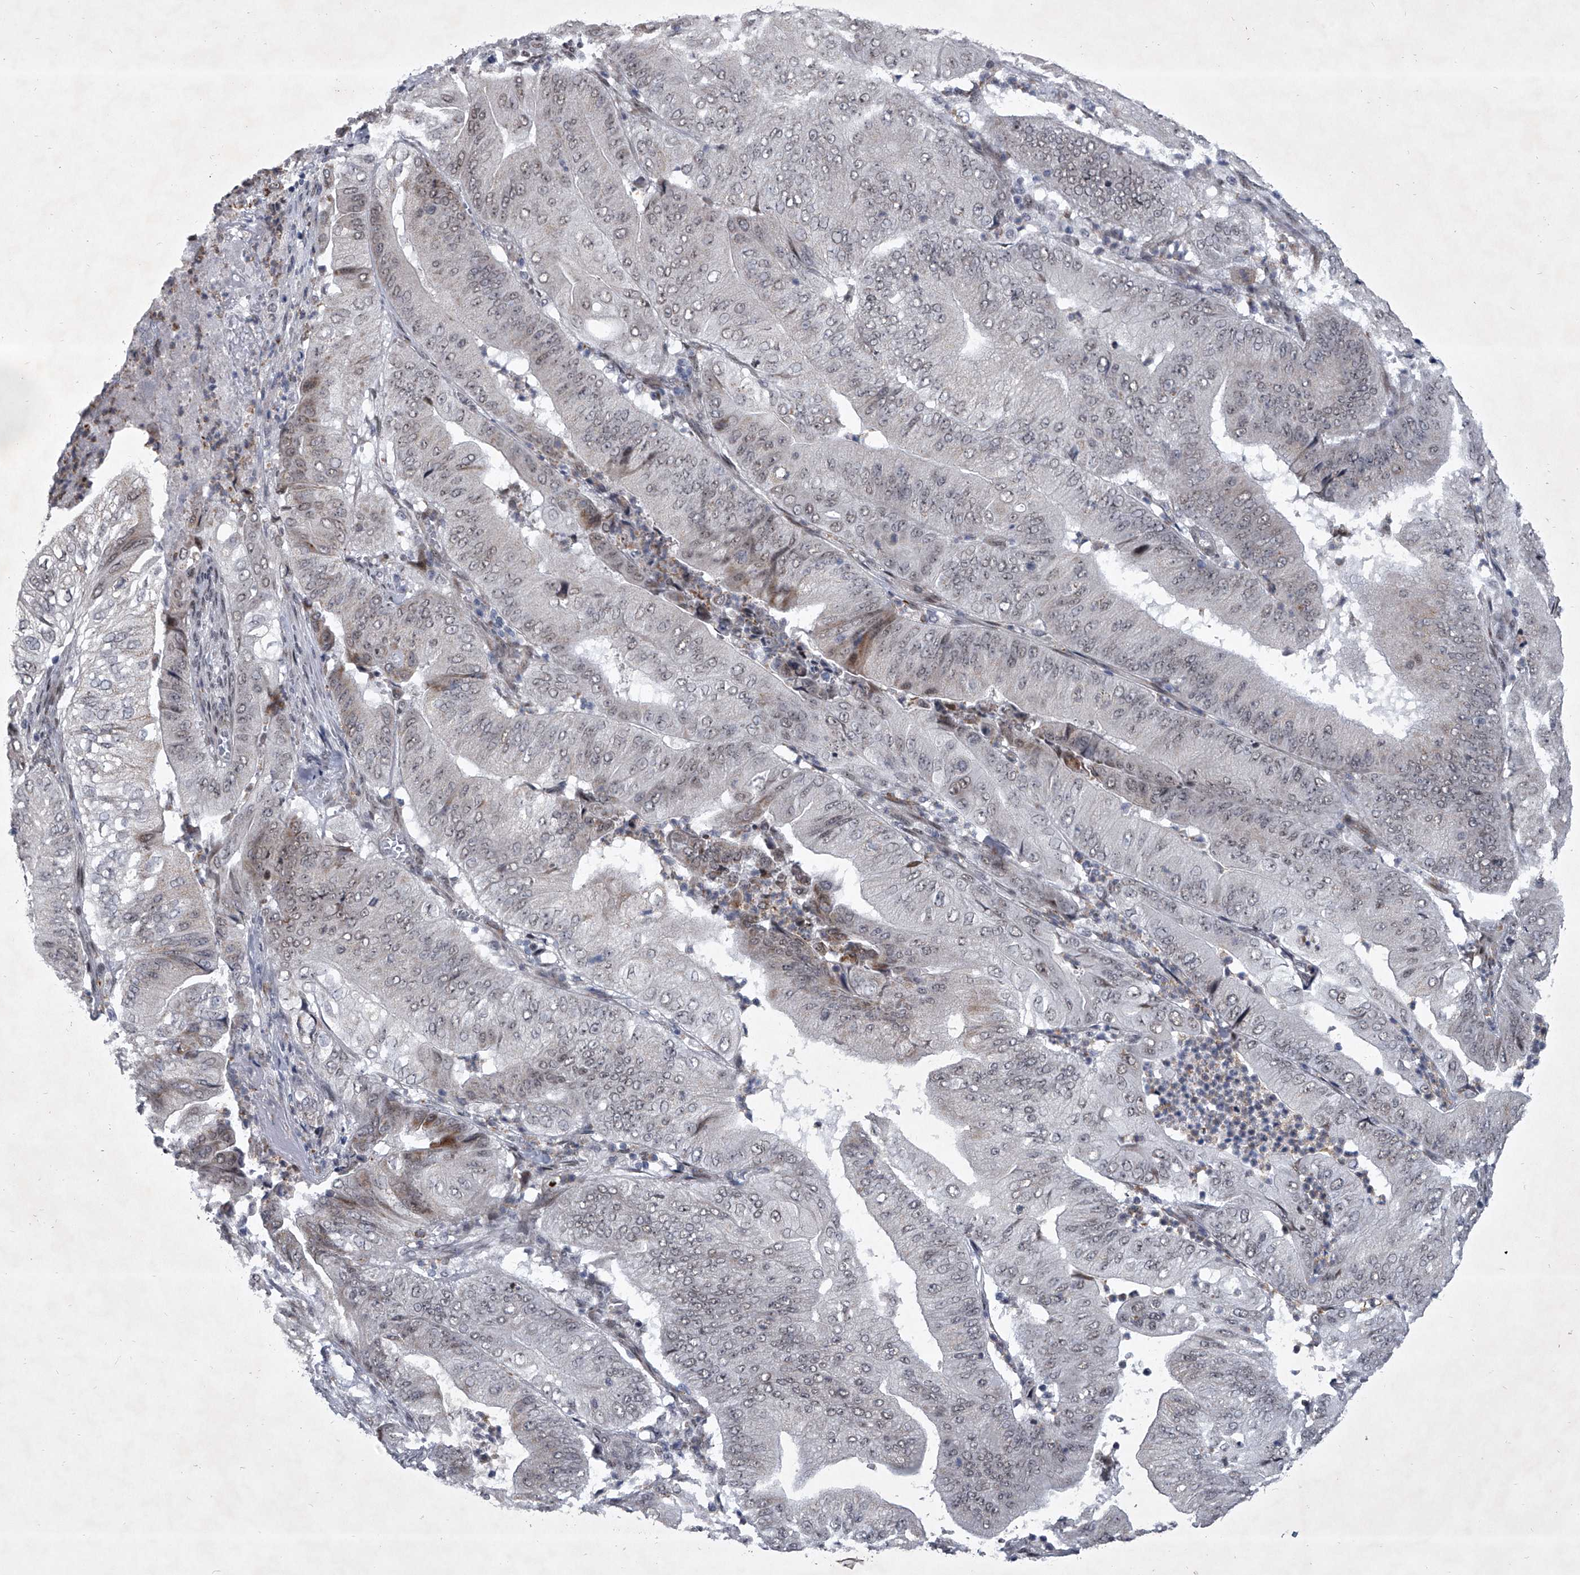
{"staining": {"intensity": "moderate", "quantity": "<25%", "location": "cytoplasmic/membranous,nuclear"}, "tissue": "pancreatic cancer", "cell_type": "Tumor cells", "image_type": "cancer", "snomed": [{"axis": "morphology", "description": "Adenocarcinoma, NOS"}, {"axis": "topography", "description": "Pancreas"}], "caption": "Protein staining by immunohistochemistry (IHC) displays moderate cytoplasmic/membranous and nuclear positivity in approximately <25% of tumor cells in pancreatic cancer (adenocarcinoma). The protein of interest is stained brown, and the nuclei are stained in blue (DAB (3,3'-diaminobenzidine) IHC with brightfield microscopy, high magnification).", "gene": "MLLT1", "patient": {"sex": "female", "age": 77}}